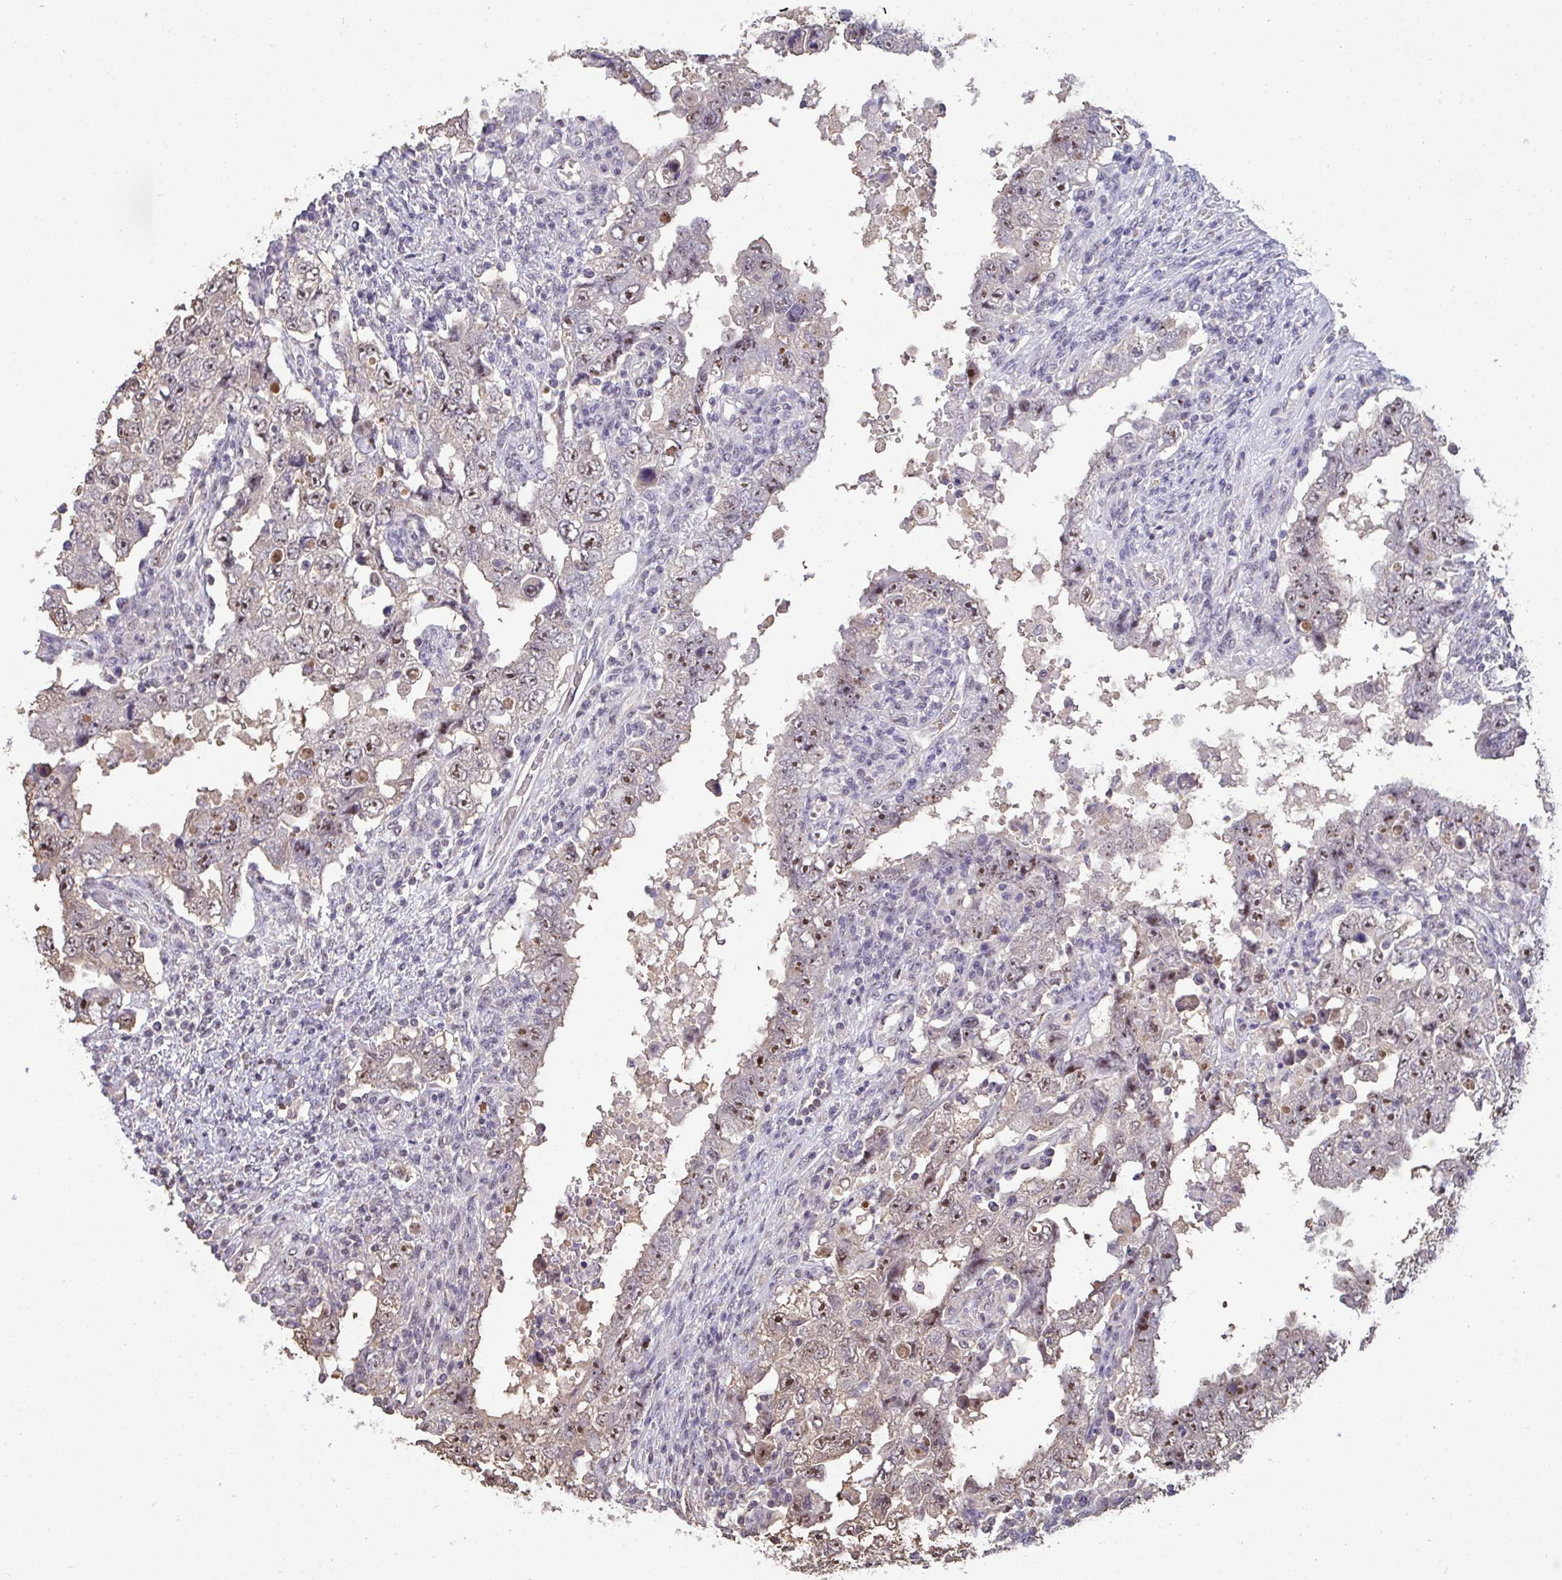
{"staining": {"intensity": "moderate", "quantity": ">75%", "location": "nuclear"}, "tissue": "testis cancer", "cell_type": "Tumor cells", "image_type": "cancer", "snomed": [{"axis": "morphology", "description": "Carcinoma, Embryonal, NOS"}, {"axis": "topography", "description": "Testis"}], "caption": "The image demonstrates immunohistochemical staining of embryonal carcinoma (testis). There is moderate nuclear expression is present in approximately >75% of tumor cells.", "gene": "SENP3", "patient": {"sex": "male", "age": 26}}